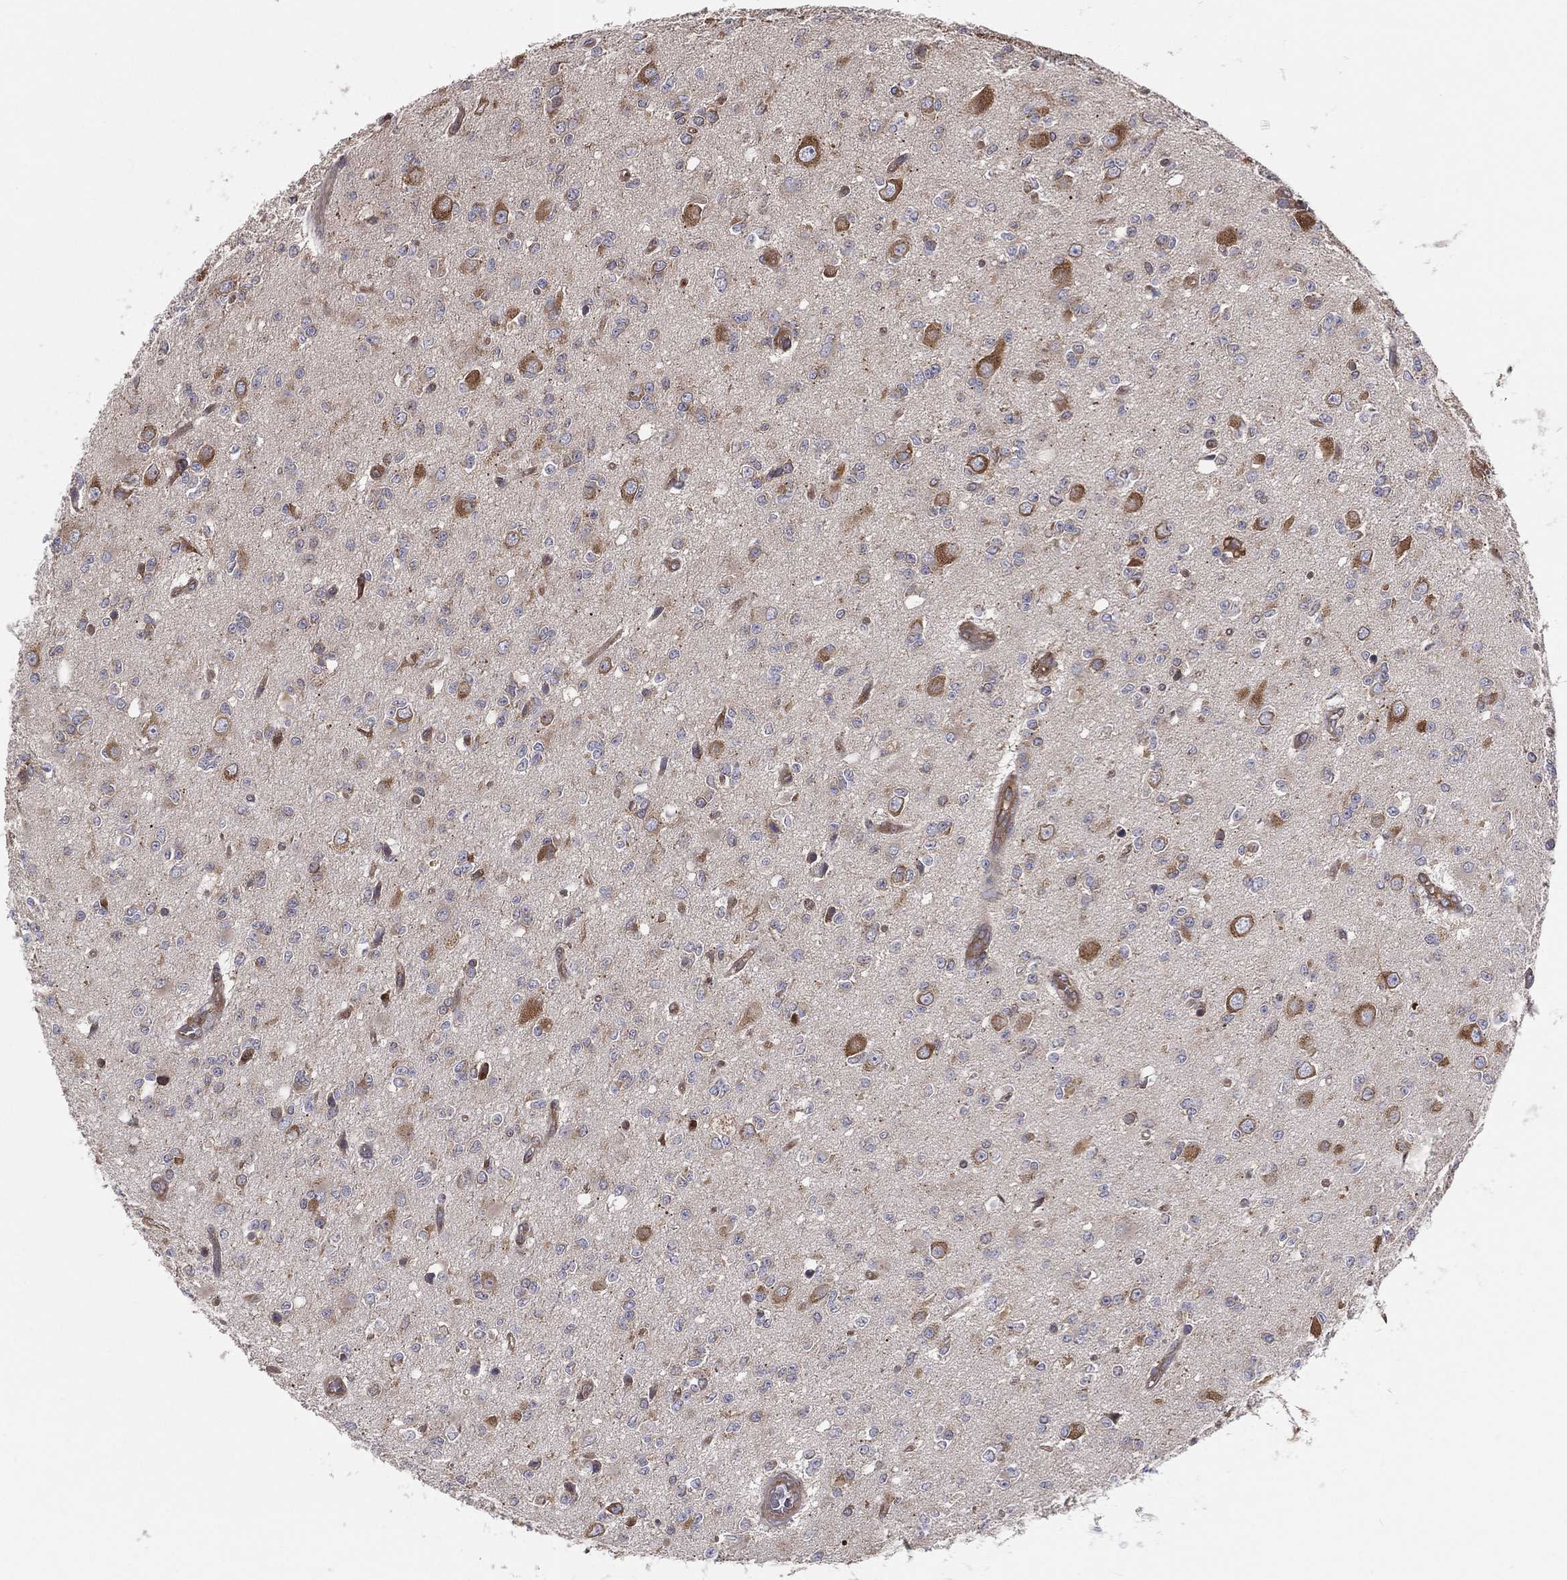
{"staining": {"intensity": "moderate", "quantity": "<25%", "location": "cytoplasmic/membranous"}, "tissue": "glioma", "cell_type": "Tumor cells", "image_type": "cancer", "snomed": [{"axis": "morphology", "description": "Glioma, malignant, Low grade"}, {"axis": "topography", "description": "Brain"}], "caption": "A brown stain highlights moderate cytoplasmic/membranous positivity of a protein in malignant glioma (low-grade) tumor cells.", "gene": "EIF2B5", "patient": {"sex": "female", "age": 45}}